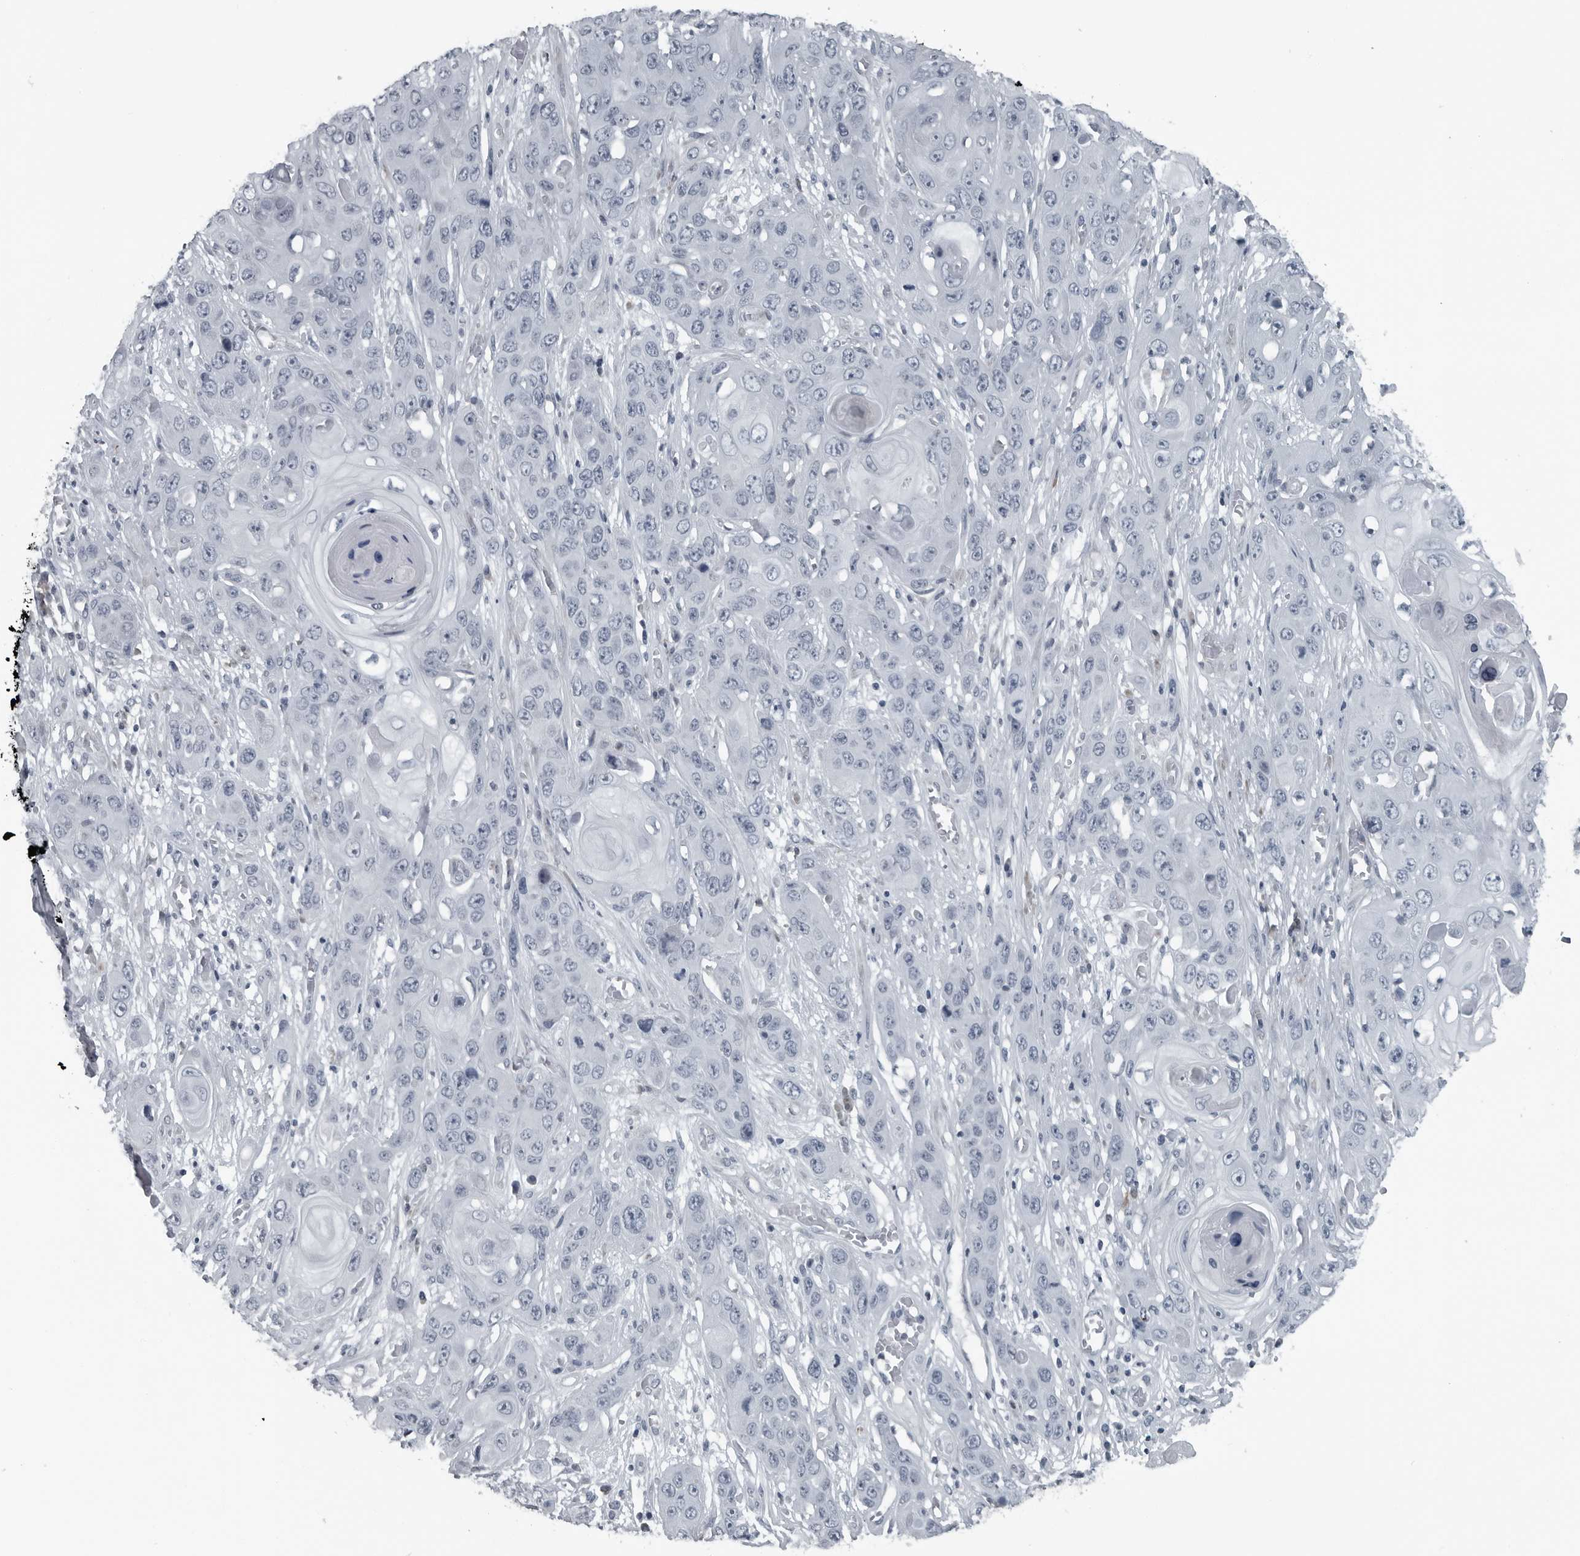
{"staining": {"intensity": "negative", "quantity": "none", "location": "none"}, "tissue": "skin cancer", "cell_type": "Tumor cells", "image_type": "cancer", "snomed": [{"axis": "morphology", "description": "Squamous cell carcinoma, NOS"}, {"axis": "topography", "description": "Skin"}], "caption": "IHC of squamous cell carcinoma (skin) demonstrates no positivity in tumor cells.", "gene": "DNAAF11", "patient": {"sex": "male", "age": 55}}